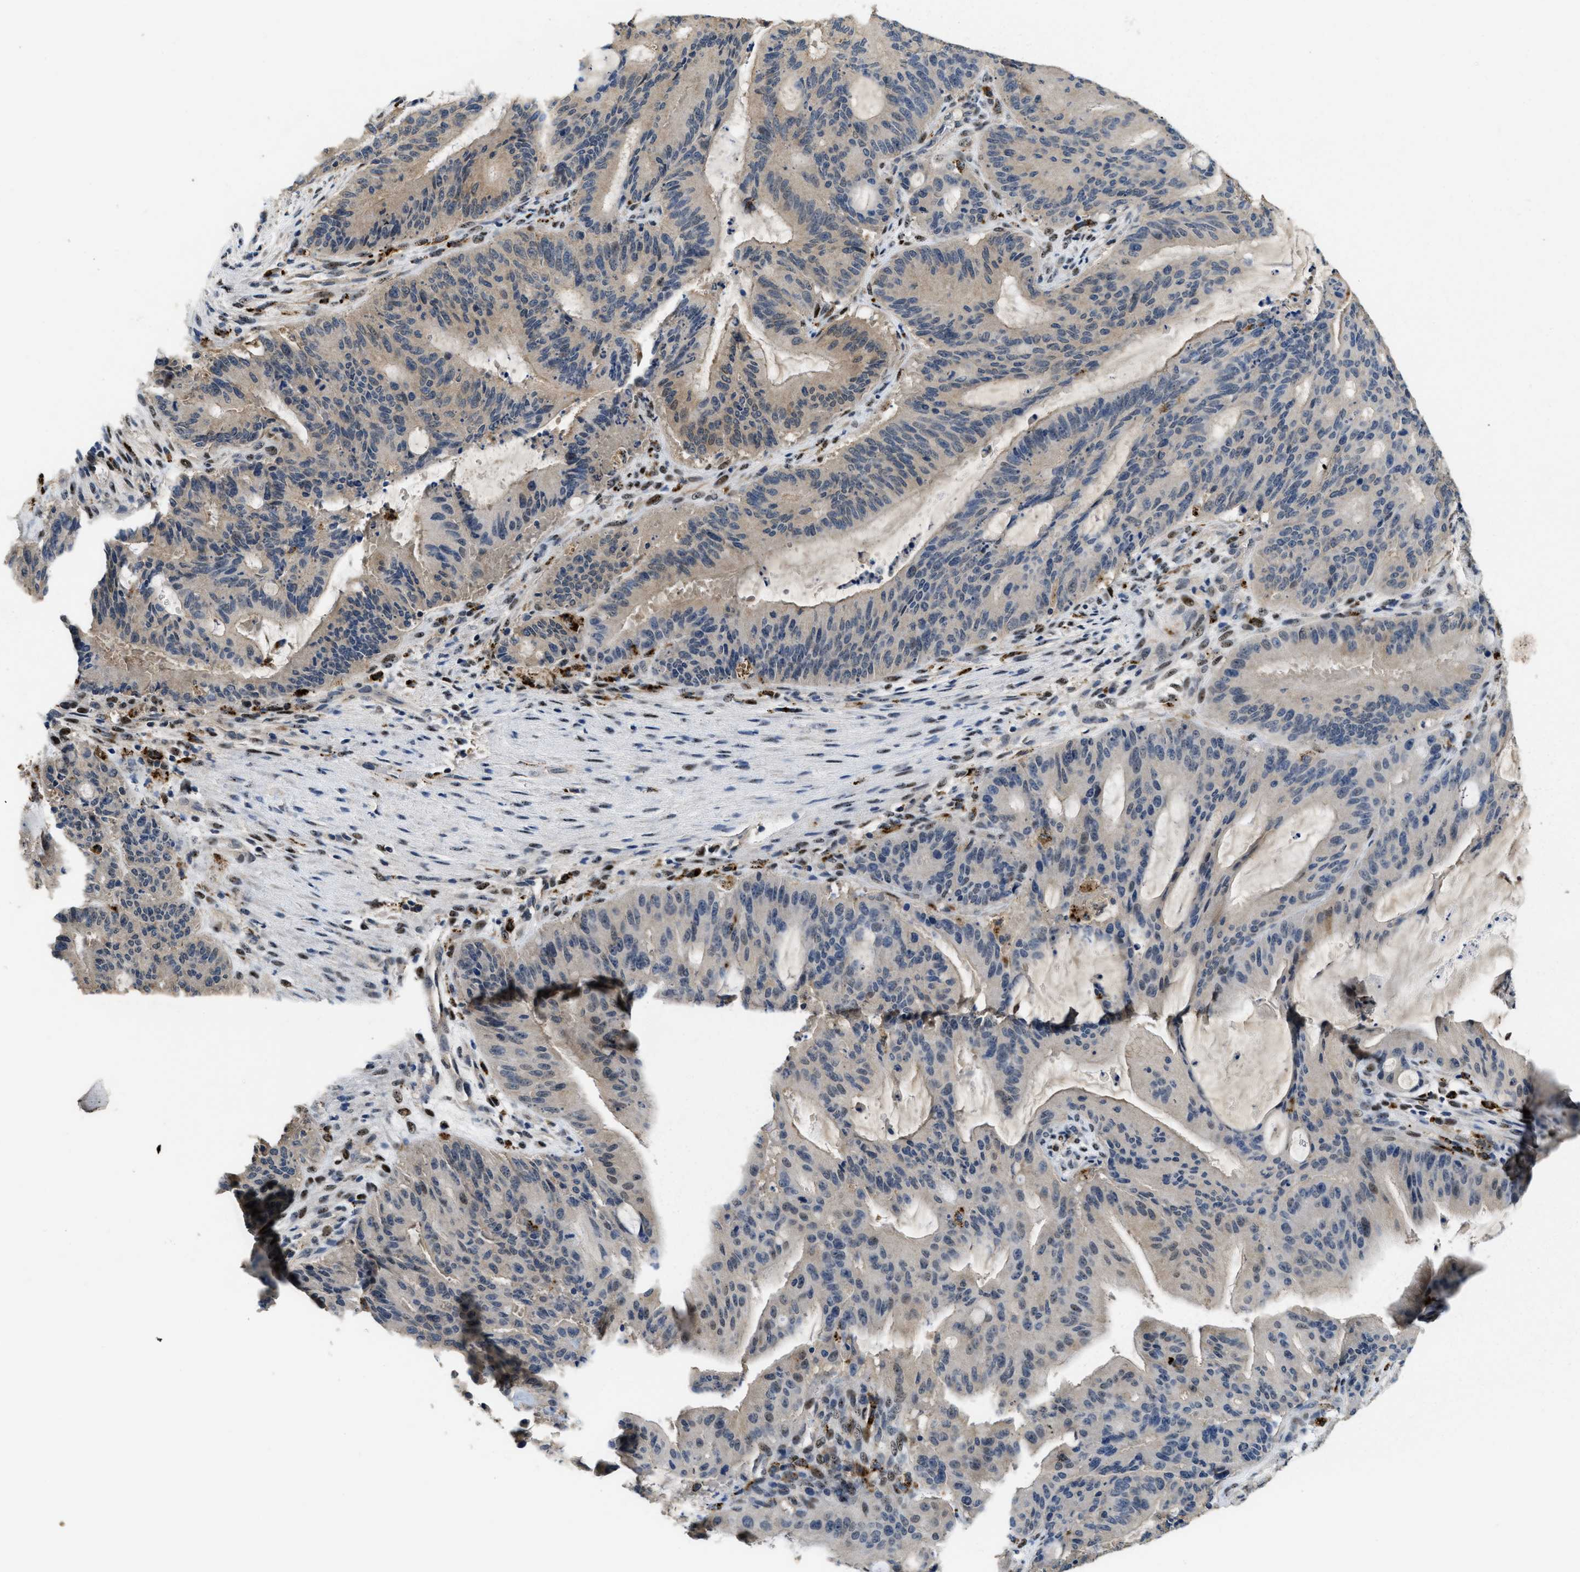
{"staining": {"intensity": "weak", "quantity": ">75%", "location": "cytoplasmic/membranous"}, "tissue": "liver cancer", "cell_type": "Tumor cells", "image_type": "cancer", "snomed": [{"axis": "morphology", "description": "Normal tissue, NOS"}, {"axis": "morphology", "description": "Cholangiocarcinoma"}, {"axis": "topography", "description": "Liver"}, {"axis": "topography", "description": "Peripheral nerve tissue"}], "caption": "A low amount of weak cytoplasmic/membranous expression is seen in about >75% of tumor cells in liver cancer tissue. (IHC, brightfield microscopy, high magnification).", "gene": "BMPR2", "patient": {"sex": "female", "age": 73}}